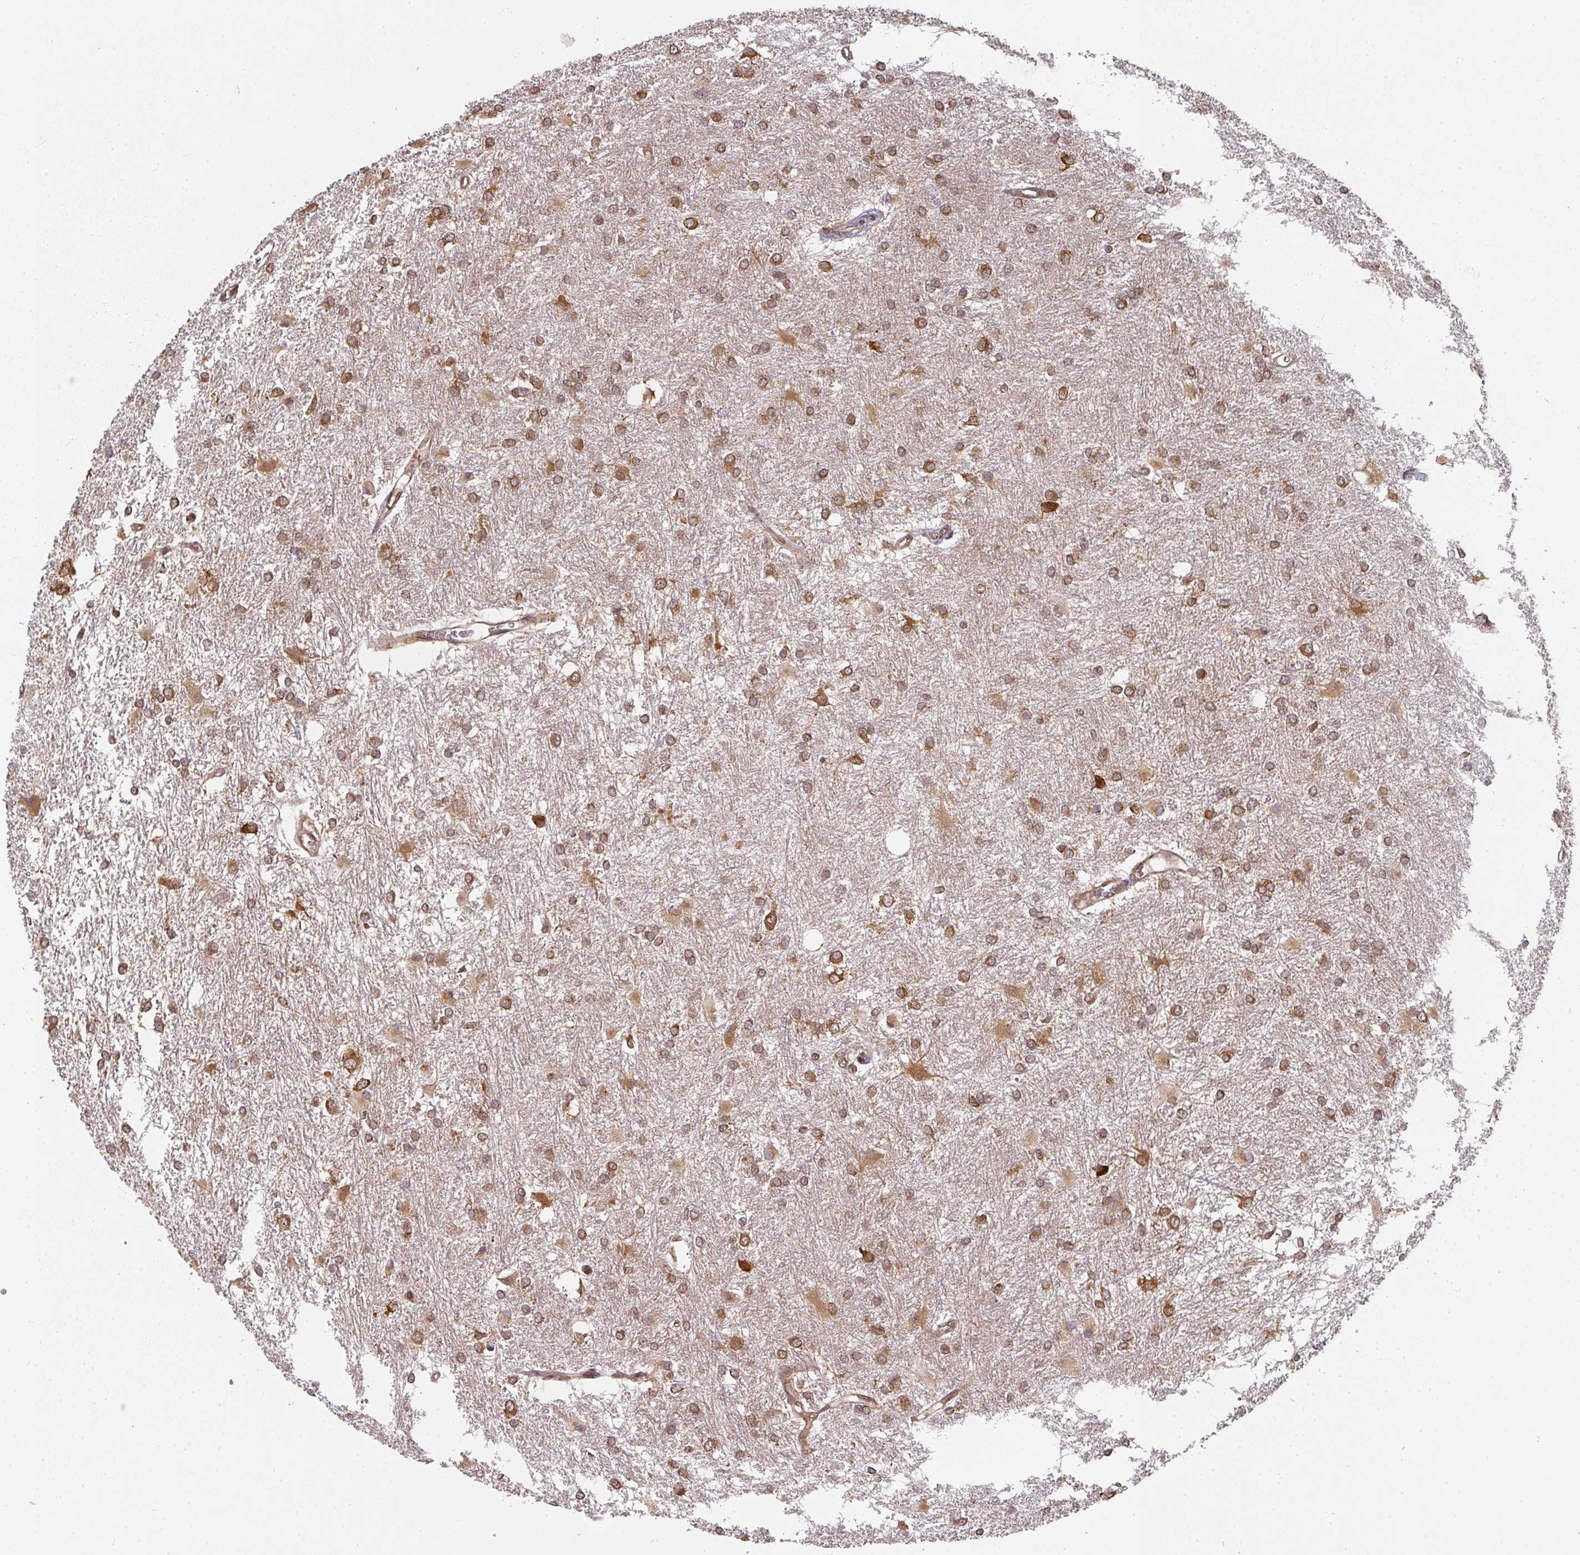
{"staining": {"intensity": "moderate", "quantity": ">75%", "location": "cytoplasmic/membranous"}, "tissue": "glioma", "cell_type": "Tumor cells", "image_type": "cancer", "snomed": [{"axis": "morphology", "description": "Glioma, malignant, High grade"}, {"axis": "topography", "description": "Brain"}], "caption": "Protein staining demonstrates moderate cytoplasmic/membranous positivity in approximately >75% of tumor cells in malignant high-grade glioma.", "gene": "PPP6R3", "patient": {"sex": "female", "age": 50}}